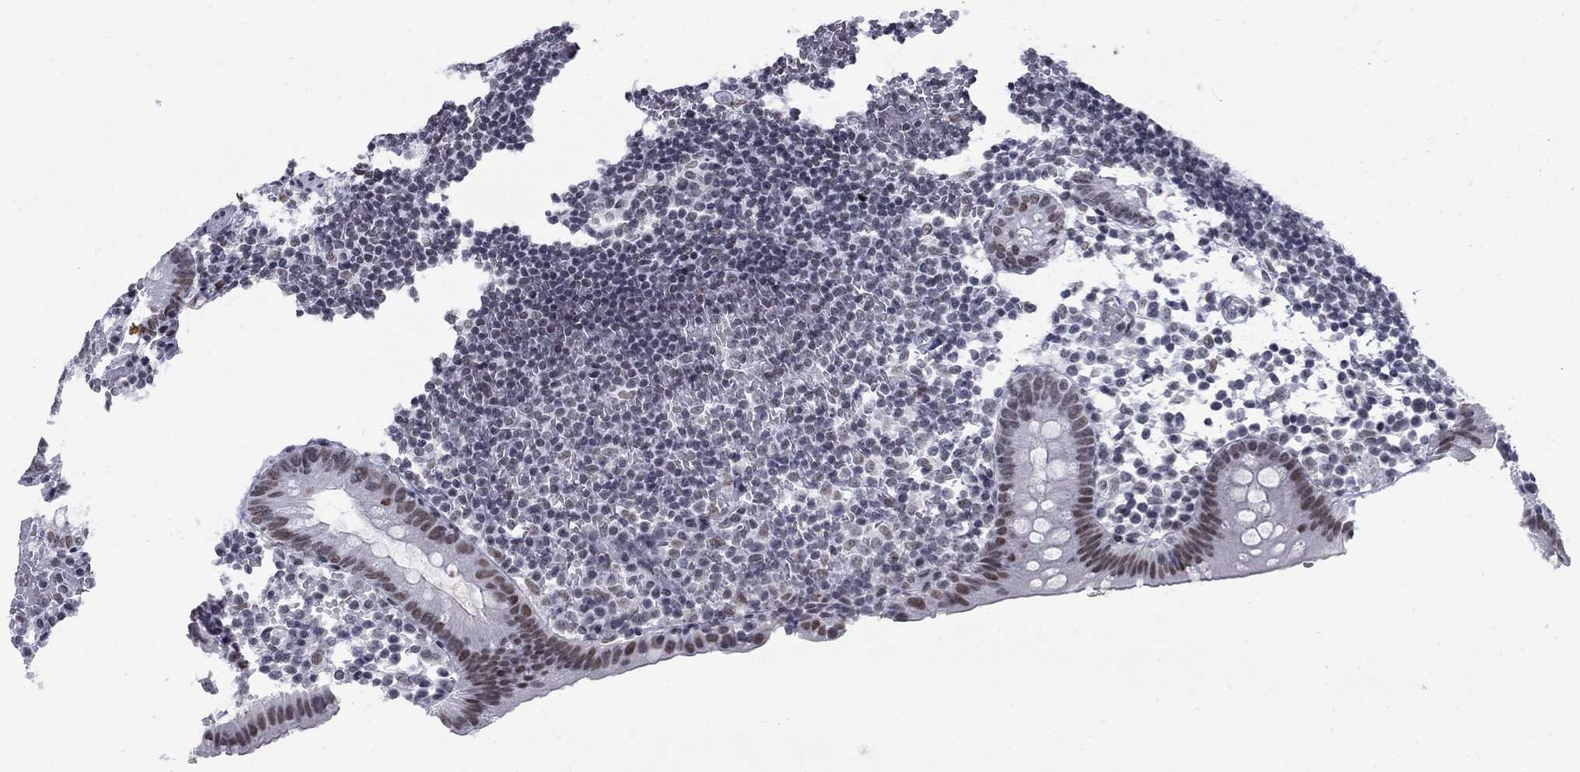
{"staining": {"intensity": "moderate", "quantity": "<25%", "location": "nuclear"}, "tissue": "appendix", "cell_type": "Glandular cells", "image_type": "normal", "snomed": [{"axis": "morphology", "description": "Normal tissue, NOS"}, {"axis": "topography", "description": "Appendix"}], "caption": "A low amount of moderate nuclear staining is identified in approximately <25% of glandular cells in normal appendix.", "gene": "NPAS3", "patient": {"sex": "female", "age": 40}}